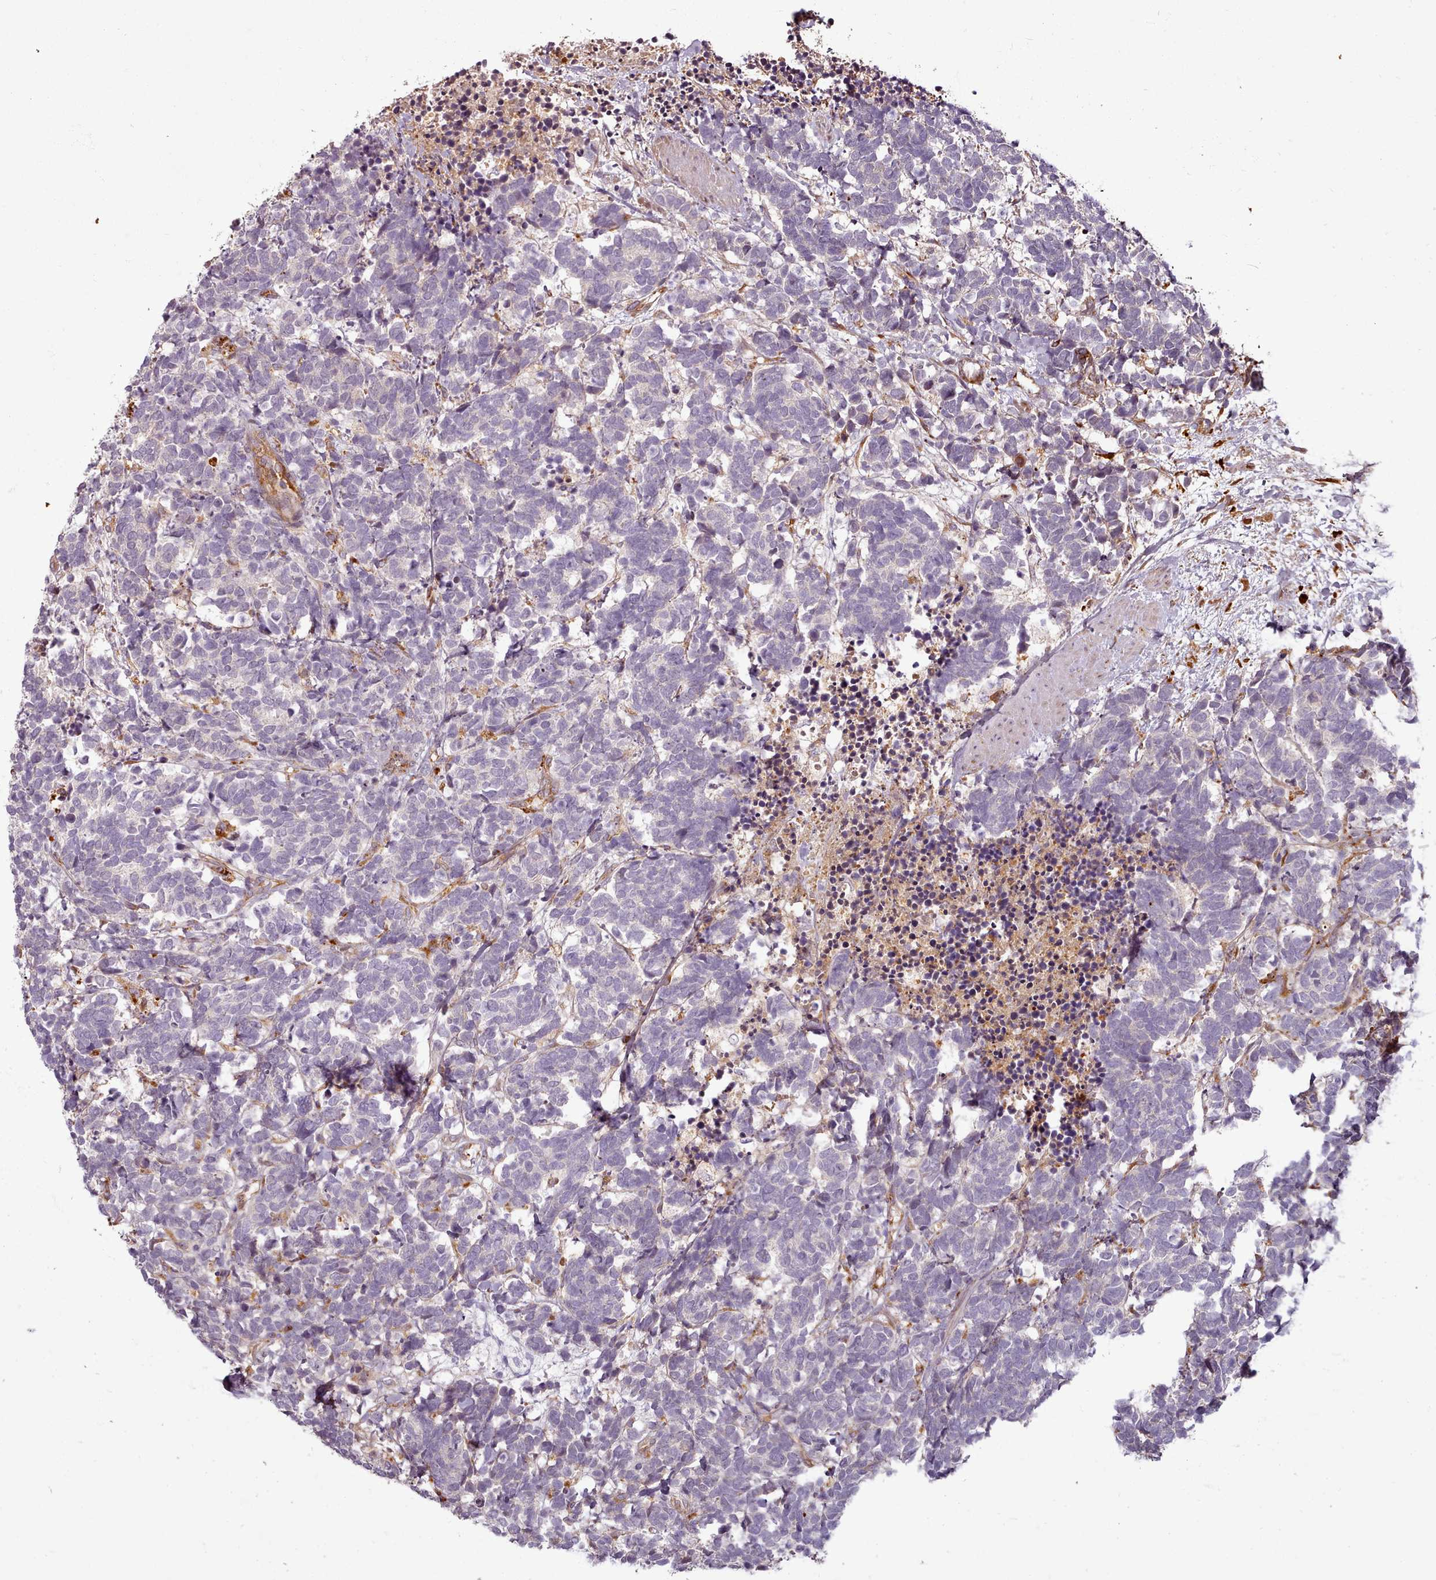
{"staining": {"intensity": "negative", "quantity": "none", "location": "none"}, "tissue": "carcinoid", "cell_type": "Tumor cells", "image_type": "cancer", "snomed": [{"axis": "morphology", "description": "Carcinoma, NOS"}, {"axis": "morphology", "description": "Carcinoid, malignant, NOS"}, {"axis": "topography", "description": "Prostate"}], "caption": "Immunohistochemistry of carcinoid displays no expression in tumor cells.", "gene": "C1QTNF5", "patient": {"sex": "male", "age": 57}}